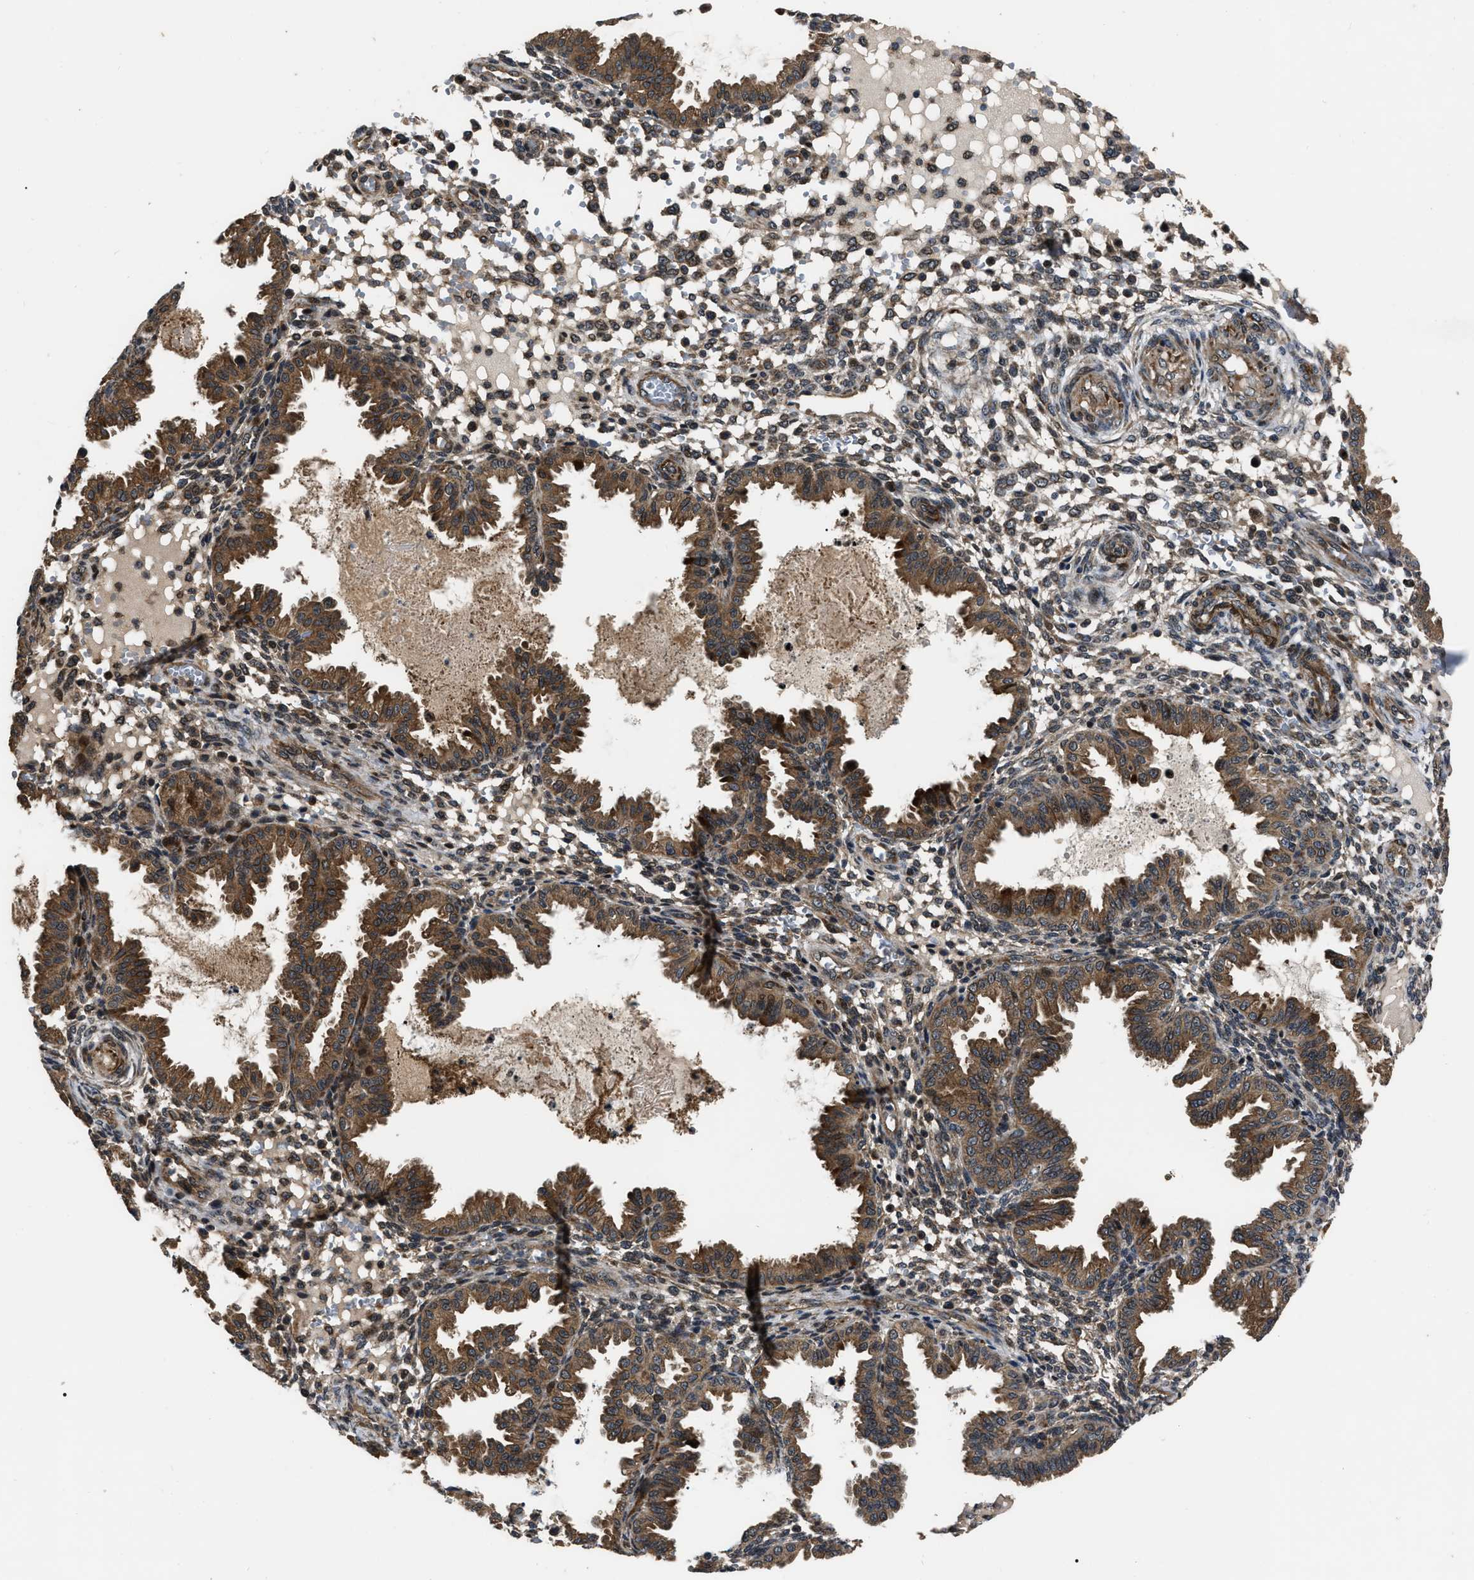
{"staining": {"intensity": "moderate", "quantity": ">75%", "location": "cytoplasmic/membranous"}, "tissue": "endometrium", "cell_type": "Cells in endometrial stroma", "image_type": "normal", "snomed": [{"axis": "morphology", "description": "Normal tissue, NOS"}, {"axis": "topography", "description": "Endometrium"}], "caption": "Cells in endometrial stroma reveal medium levels of moderate cytoplasmic/membranous staining in about >75% of cells in benign human endometrium. The protein of interest is stained brown, and the nuclei are stained in blue (DAB IHC with brightfield microscopy, high magnification).", "gene": "PPWD1", "patient": {"sex": "female", "age": 33}}